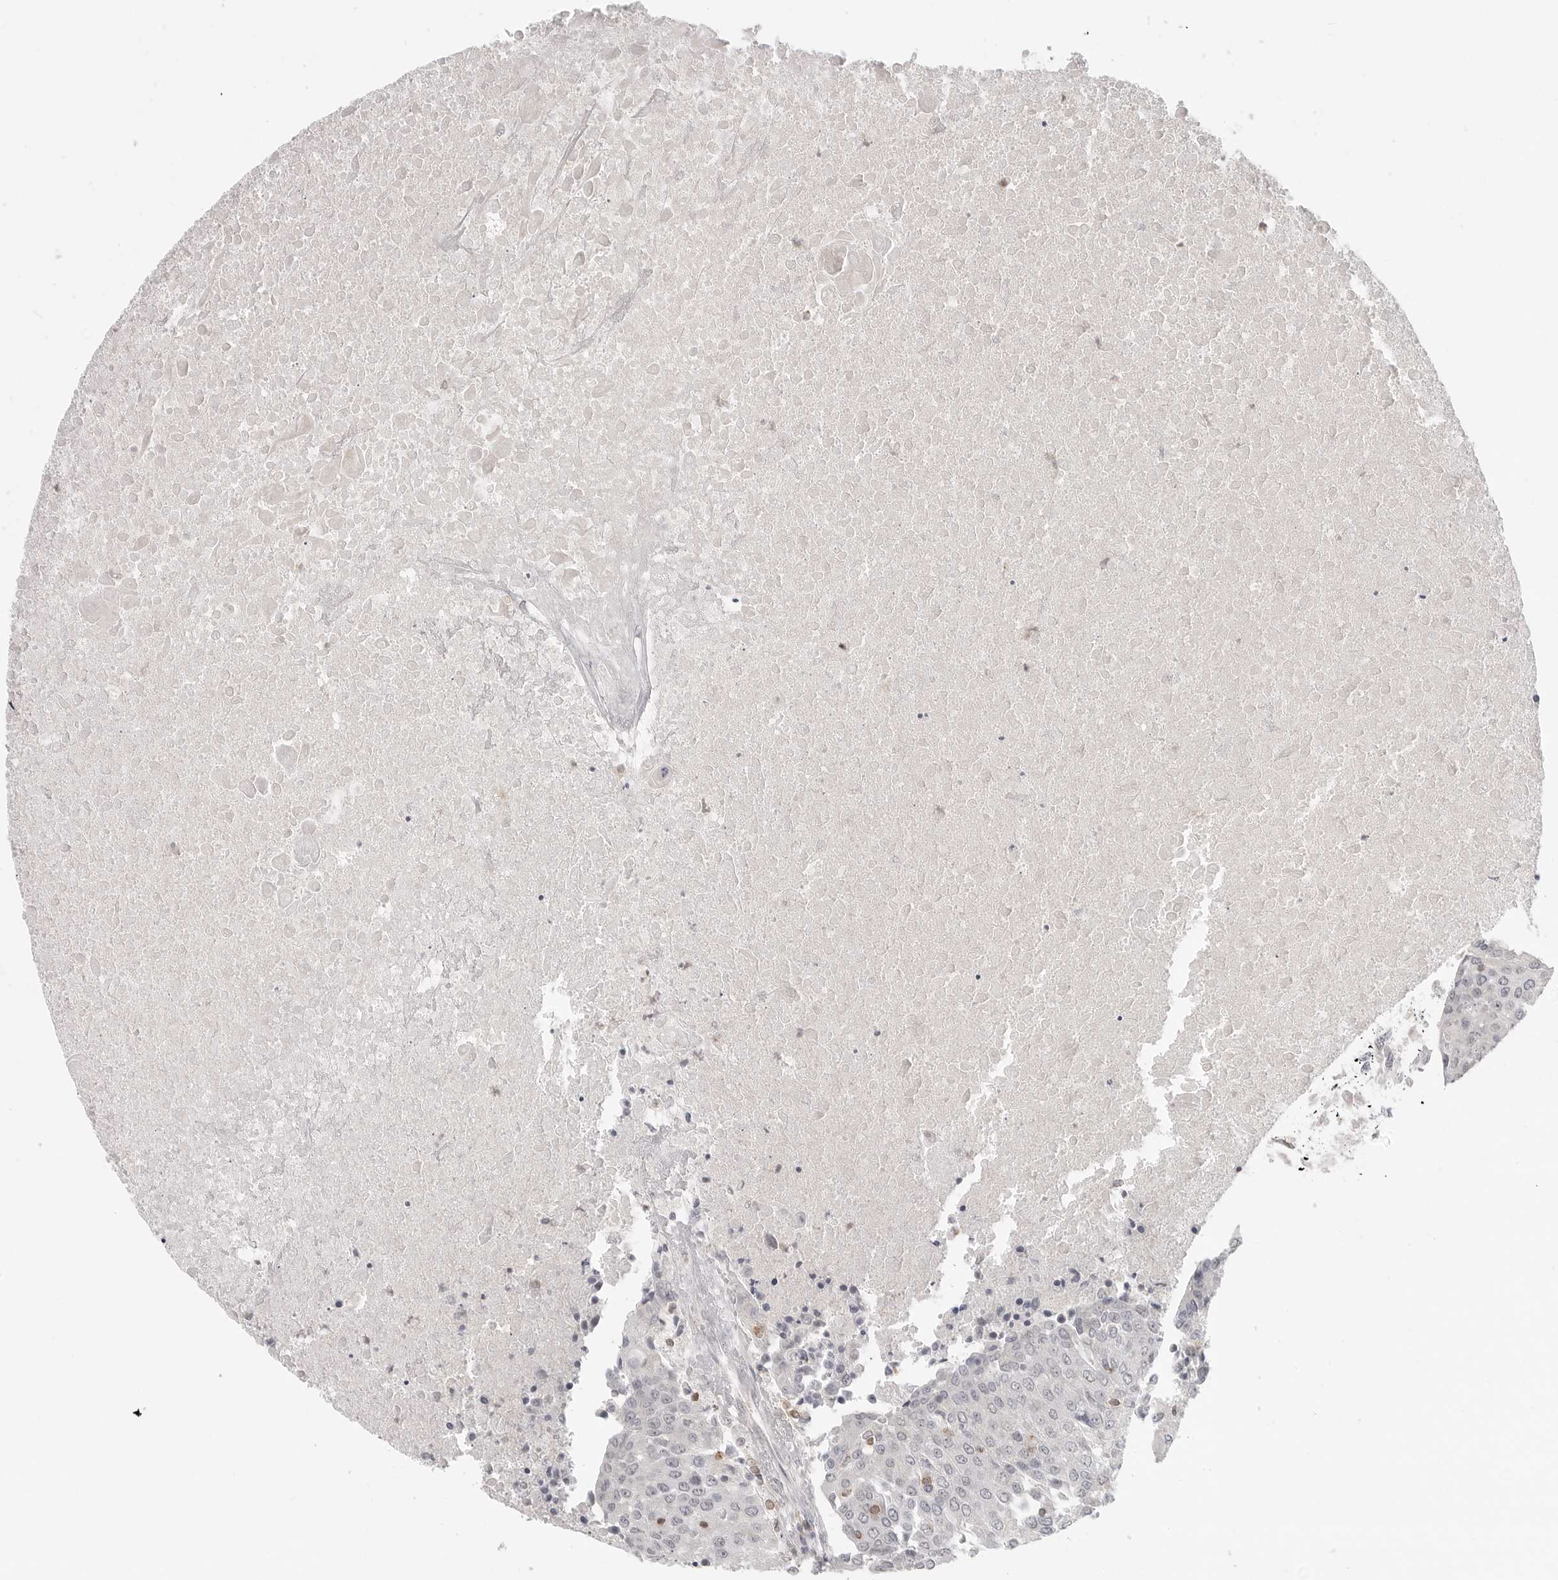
{"staining": {"intensity": "negative", "quantity": "none", "location": "none"}, "tissue": "urothelial cancer", "cell_type": "Tumor cells", "image_type": "cancer", "snomed": [{"axis": "morphology", "description": "Urothelial carcinoma, High grade"}, {"axis": "topography", "description": "Urinary bladder"}], "caption": "There is no significant positivity in tumor cells of urothelial cancer.", "gene": "SH3KBP1", "patient": {"sex": "female", "age": 85}}